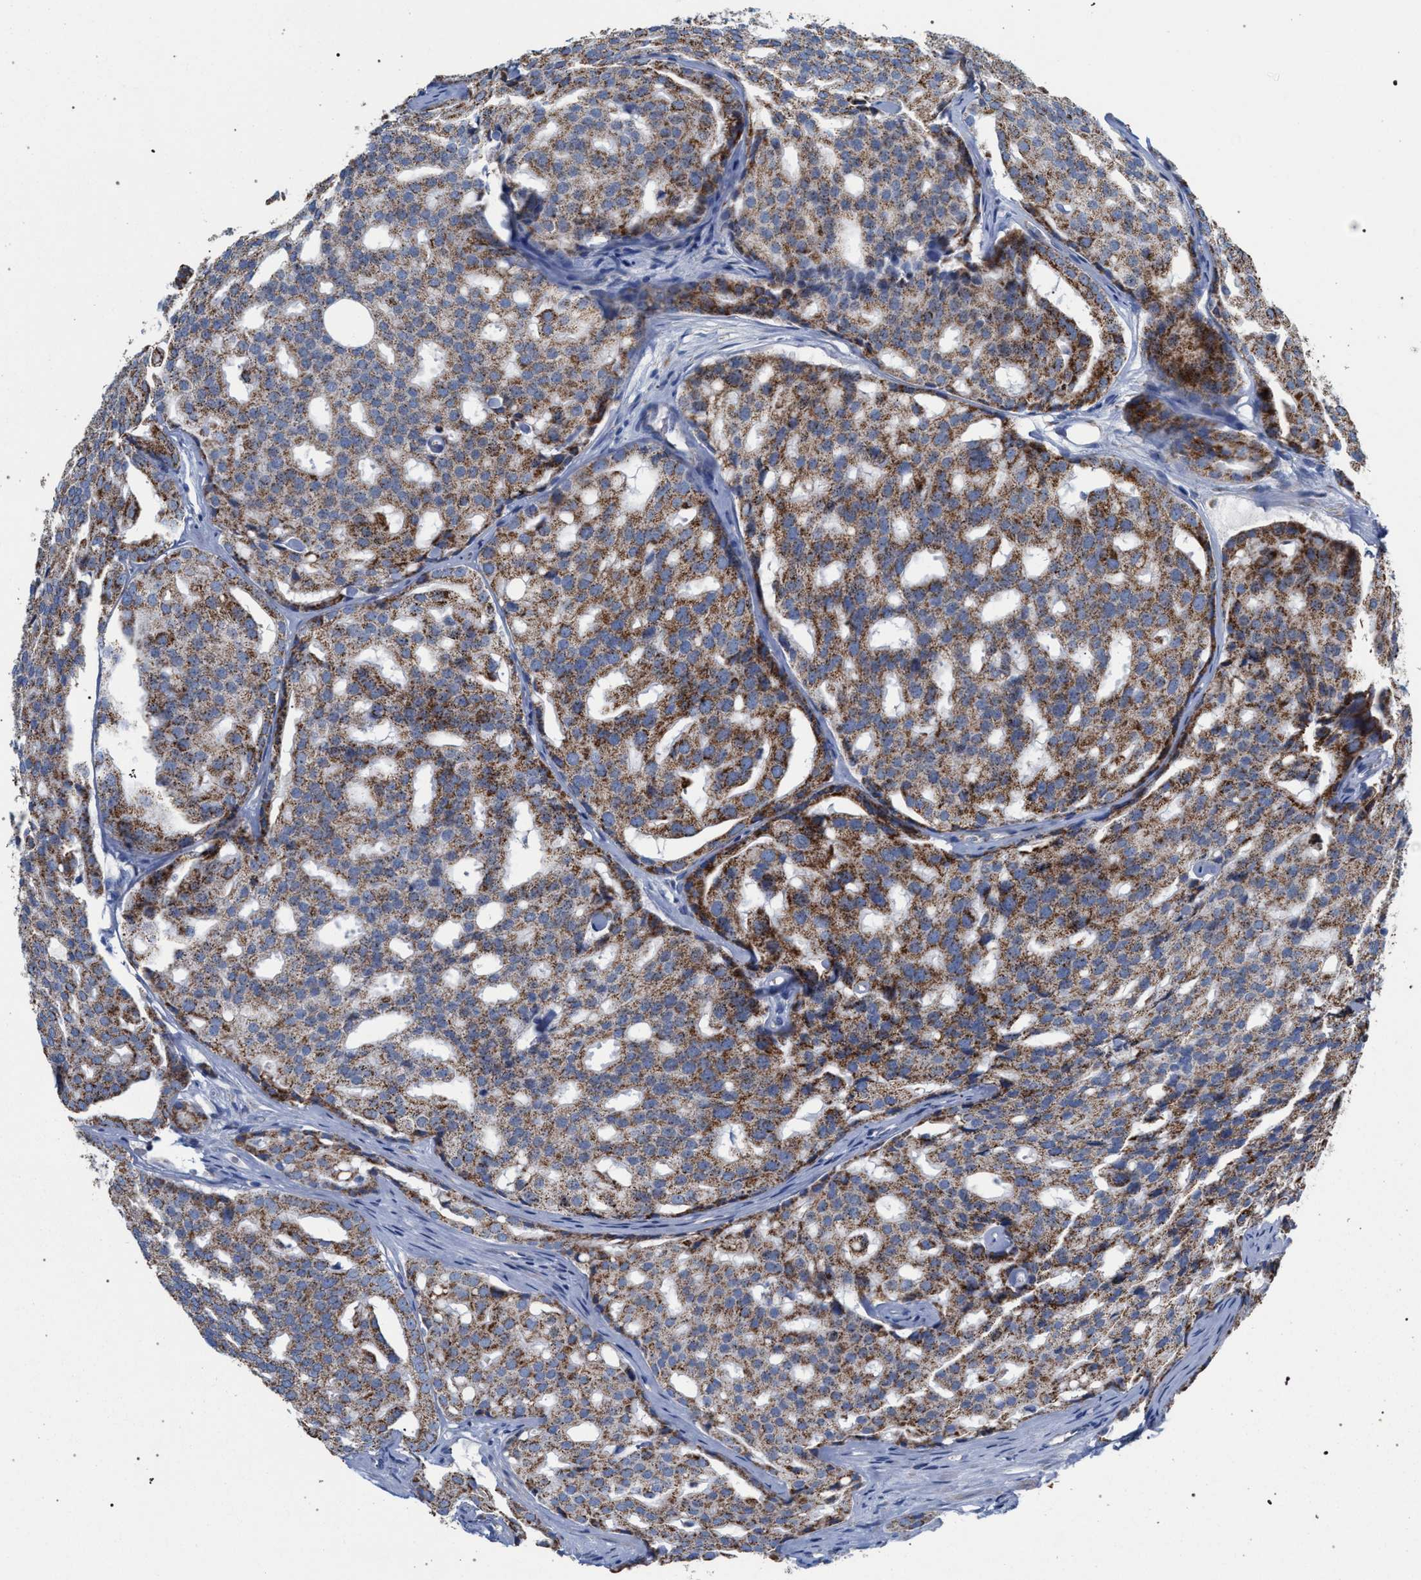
{"staining": {"intensity": "moderate", "quantity": ">75%", "location": "cytoplasmic/membranous"}, "tissue": "prostate cancer", "cell_type": "Tumor cells", "image_type": "cancer", "snomed": [{"axis": "morphology", "description": "Adenocarcinoma, High grade"}, {"axis": "topography", "description": "Prostate"}], "caption": "Protein analysis of prostate cancer (adenocarcinoma (high-grade)) tissue demonstrates moderate cytoplasmic/membranous positivity in about >75% of tumor cells.", "gene": "ECI2", "patient": {"sex": "male", "age": 64}}